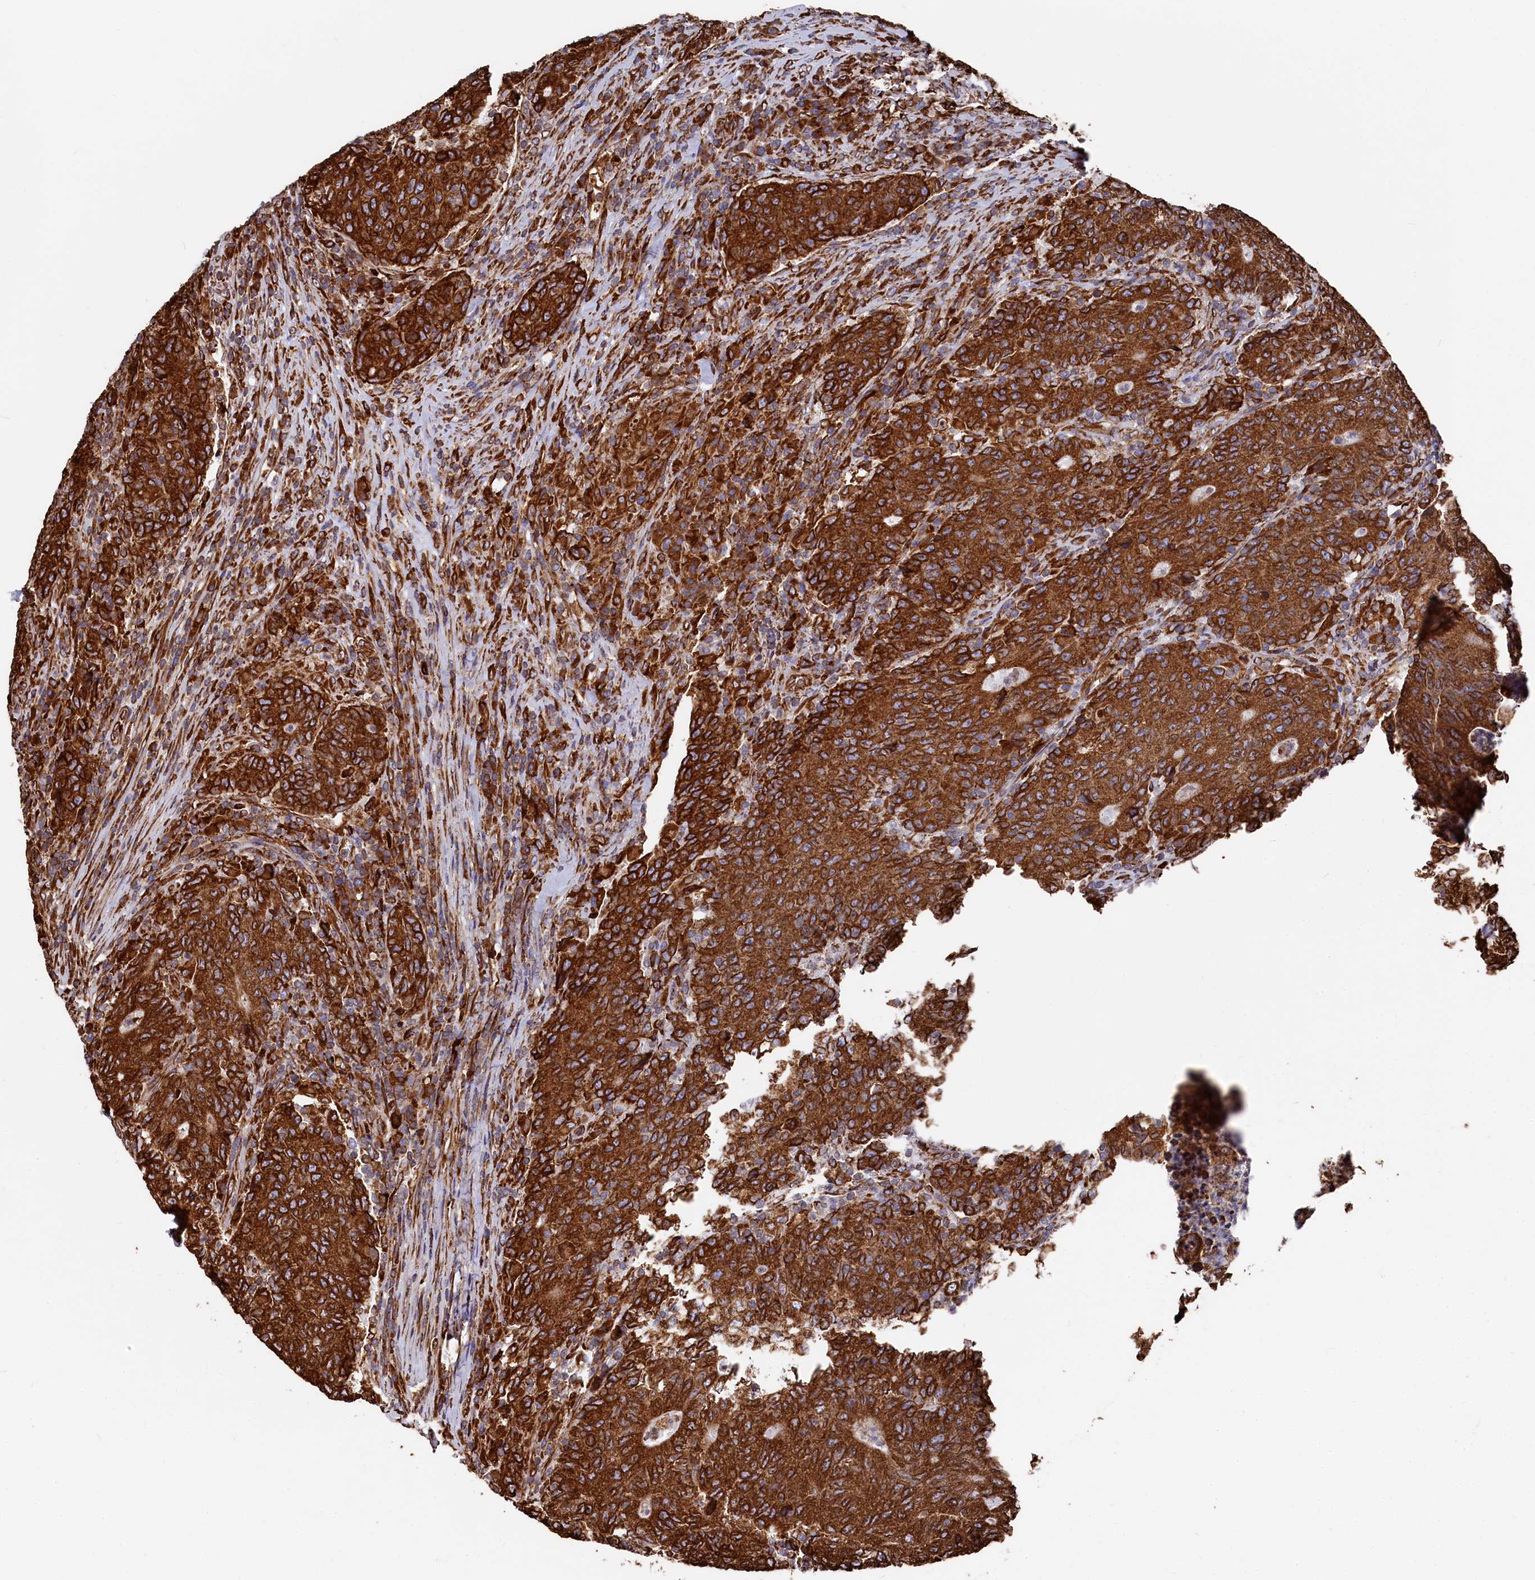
{"staining": {"intensity": "strong", "quantity": ">75%", "location": "cytoplasmic/membranous"}, "tissue": "colorectal cancer", "cell_type": "Tumor cells", "image_type": "cancer", "snomed": [{"axis": "morphology", "description": "Adenocarcinoma, NOS"}, {"axis": "topography", "description": "Colon"}], "caption": "The photomicrograph displays a brown stain indicating the presence of a protein in the cytoplasmic/membranous of tumor cells in colorectal cancer (adenocarcinoma). The staining is performed using DAB brown chromogen to label protein expression. The nuclei are counter-stained blue using hematoxylin.", "gene": "NEURL1B", "patient": {"sex": "female", "age": 75}}